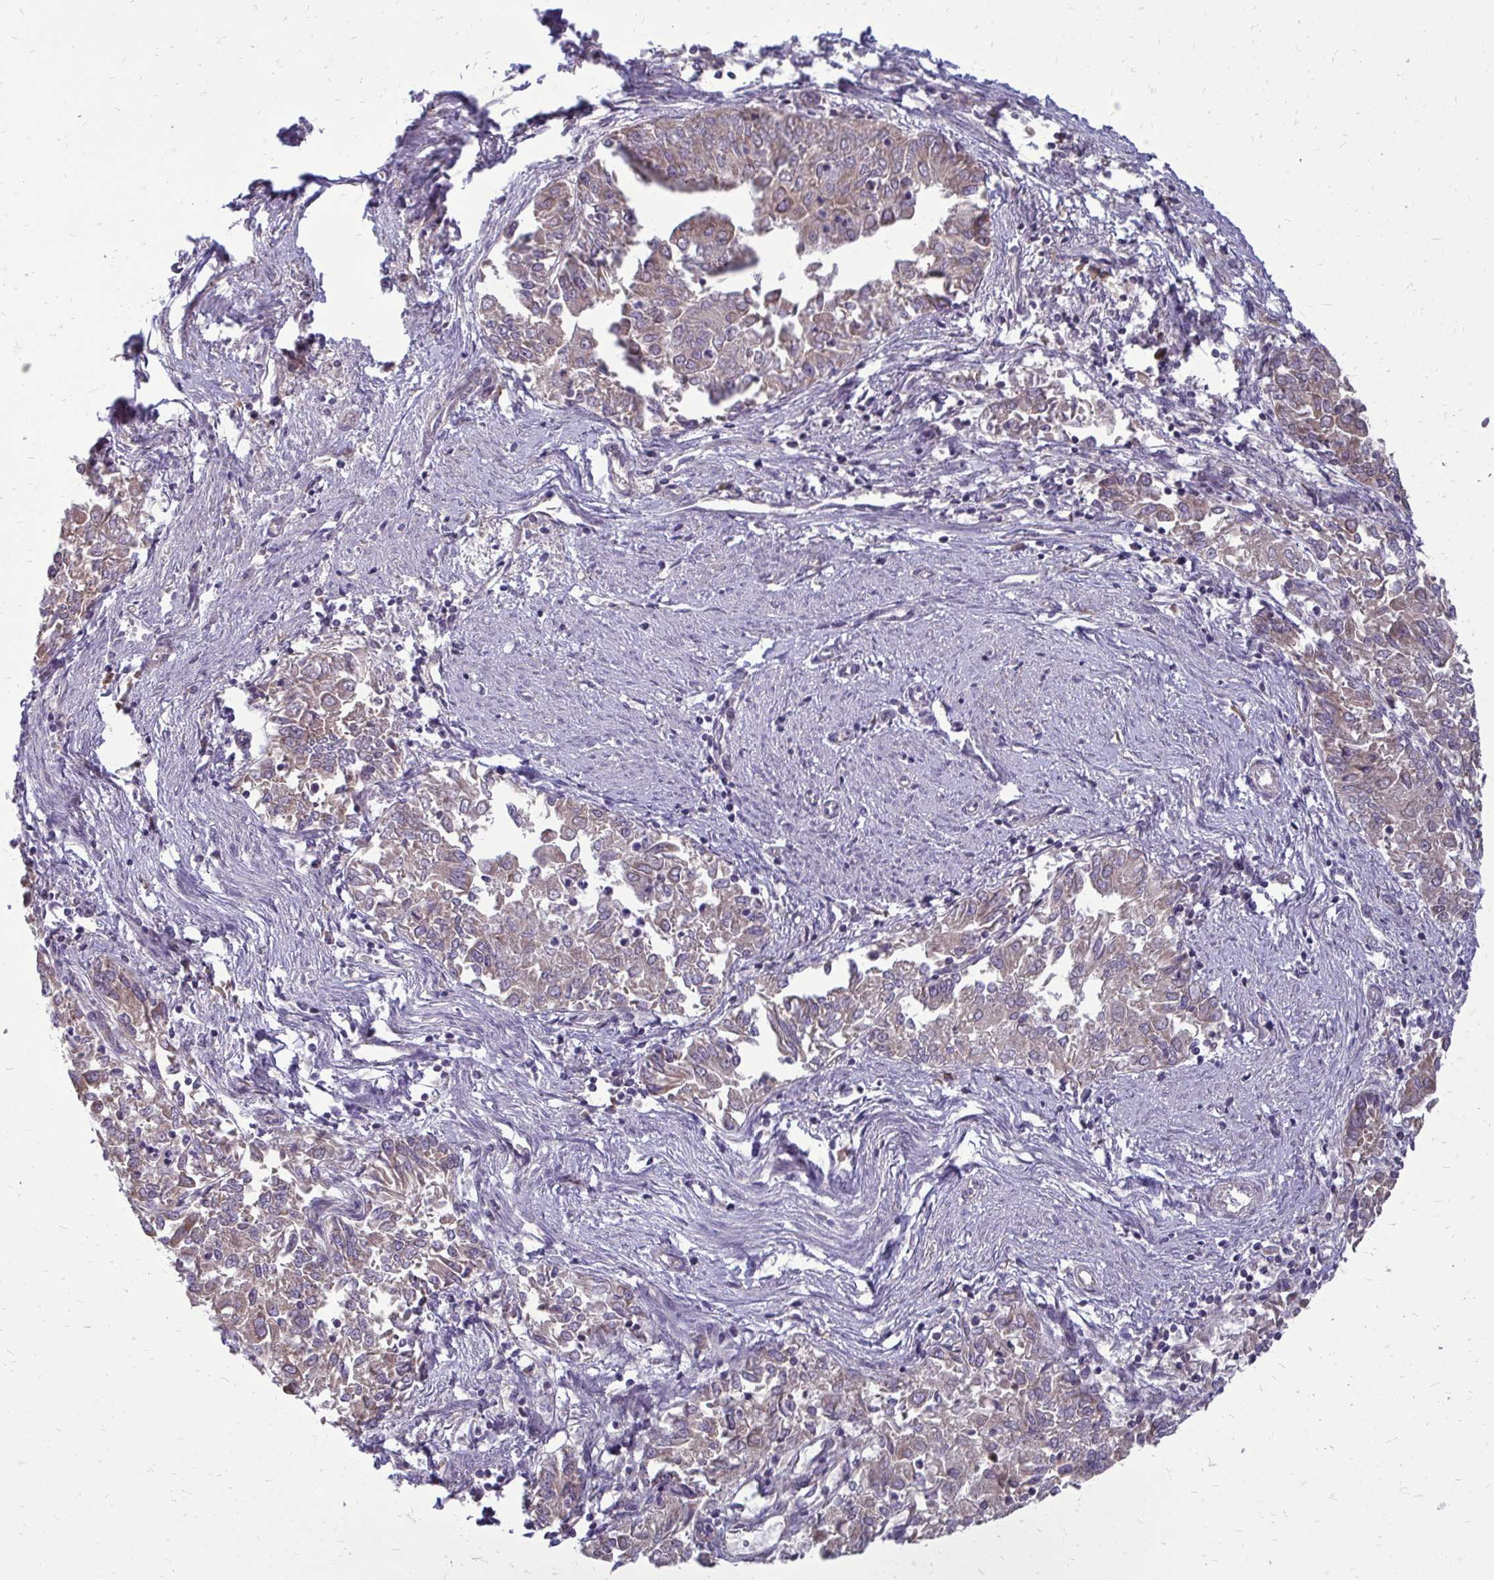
{"staining": {"intensity": "weak", "quantity": "25%-75%", "location": "cytoplasmic/membranous"}, "tissue": "endometrial cancer", "cell_type": "Tumor cells", "image_type": "cancer", "snomed": [{"axis": "morphology", "description": "Adenocarcinoma, NOS"}, {"axis": "topography", "description": "Endometrium"}], "caption": "A brown stain highlights weak cytoplasmic/membranous expression of a protein in human endometrial cancer tumor cells.", "gene": "RPLP2", "patient": {"sex": "female", "age": 57}}